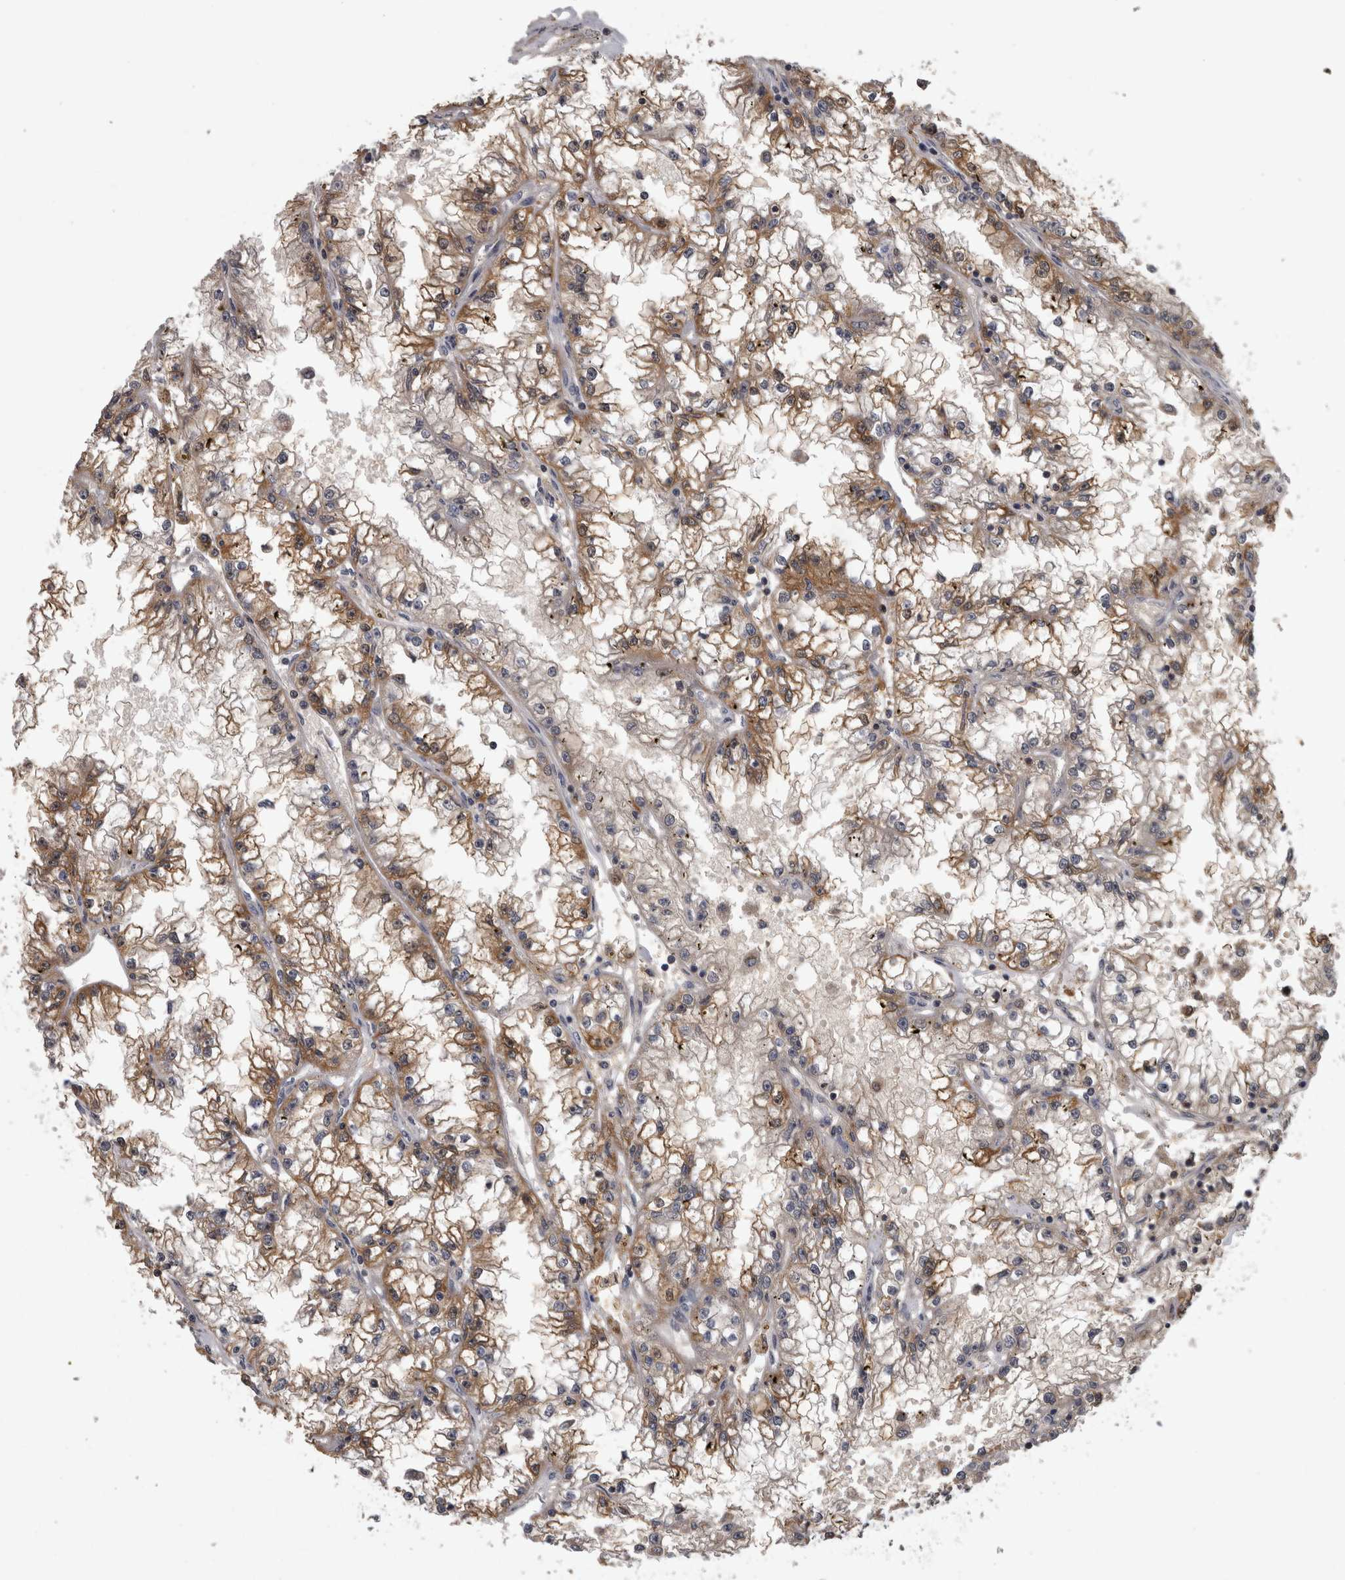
{"staining": {"intensity": "moderate", "quantity": "25%-75%", "location": "cytoplasmic/membranous"}, "tissue": "renal cancer", "cell_type": "Tumor cells", "image_type": "cancer", "snomed": [{"axis": "morphology", "description": "Adenocarcinoma, NOS"}, {"axis": "topography", "description": "Kidney"}], "caption": "The micrograph reveals a brown stain indicating the presence of a protein in the cytoplasmic/membranous of tumor cells in adenocarcinoma (renal).", "gene": "APRT", "patient": {"sex": "male", "age": 56}}